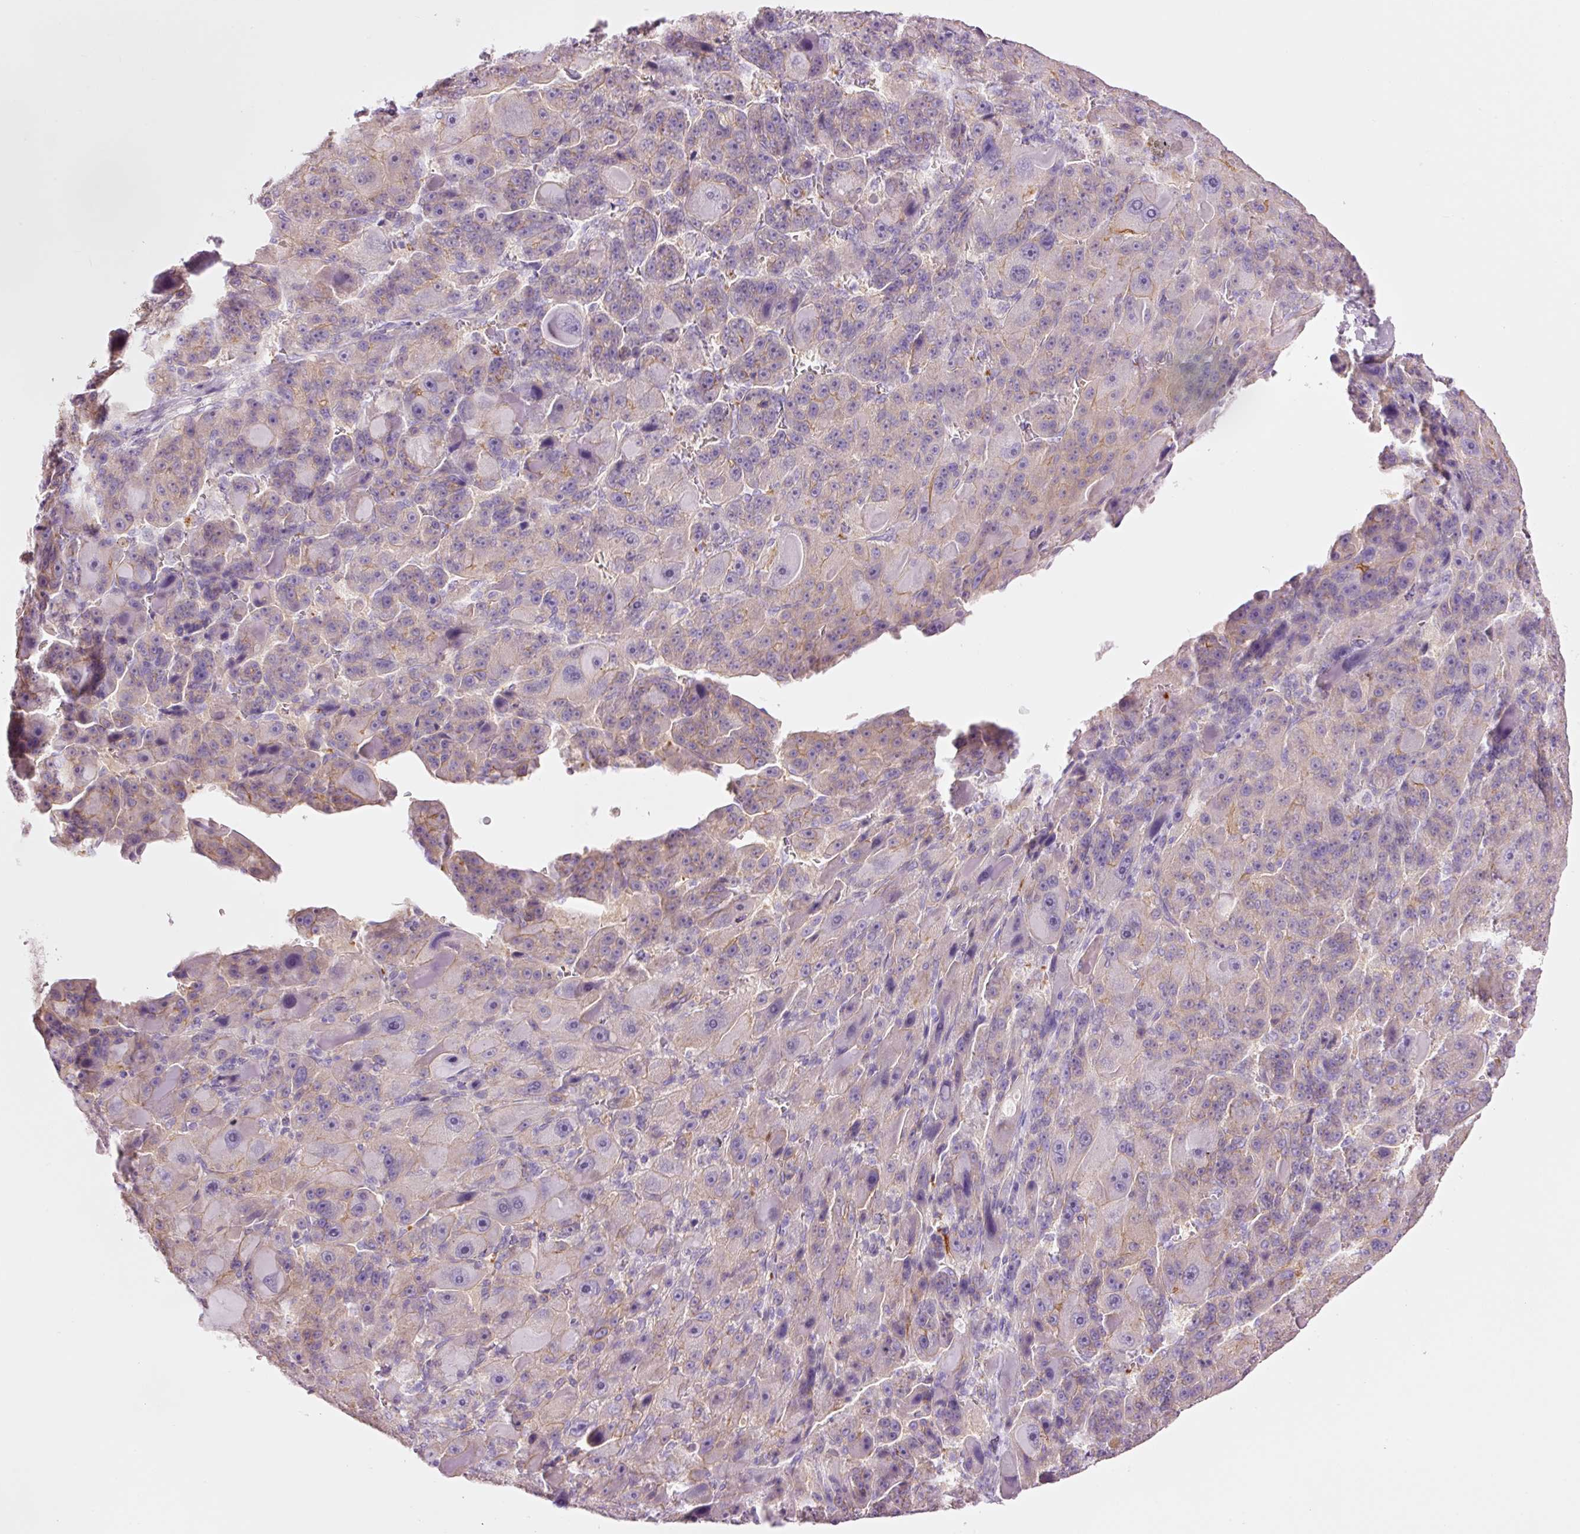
{"staining": {"intensity": "weak", "quantity": "25%-75%", "location": "cytoplasmic/membranous"}, "tissue": "liver cancer", "cell_type": "Tumor cells", "image_type": "cancer", "snomed": [{"axis": "morphology", "description": "Carcinoma, Hepatocellular, NOS"}, {"axis": "topography", "description": "Liver"}], "caption": "Immunohistochemical staining of liver cancer (hepatocellular carcinoma) displays low levels of weak cytoplasmic/membranous expression in approximately 25%-75% of tumor cells.", "gene": "HSPA4L", "patient": {"sex": "male", "age": 76}}